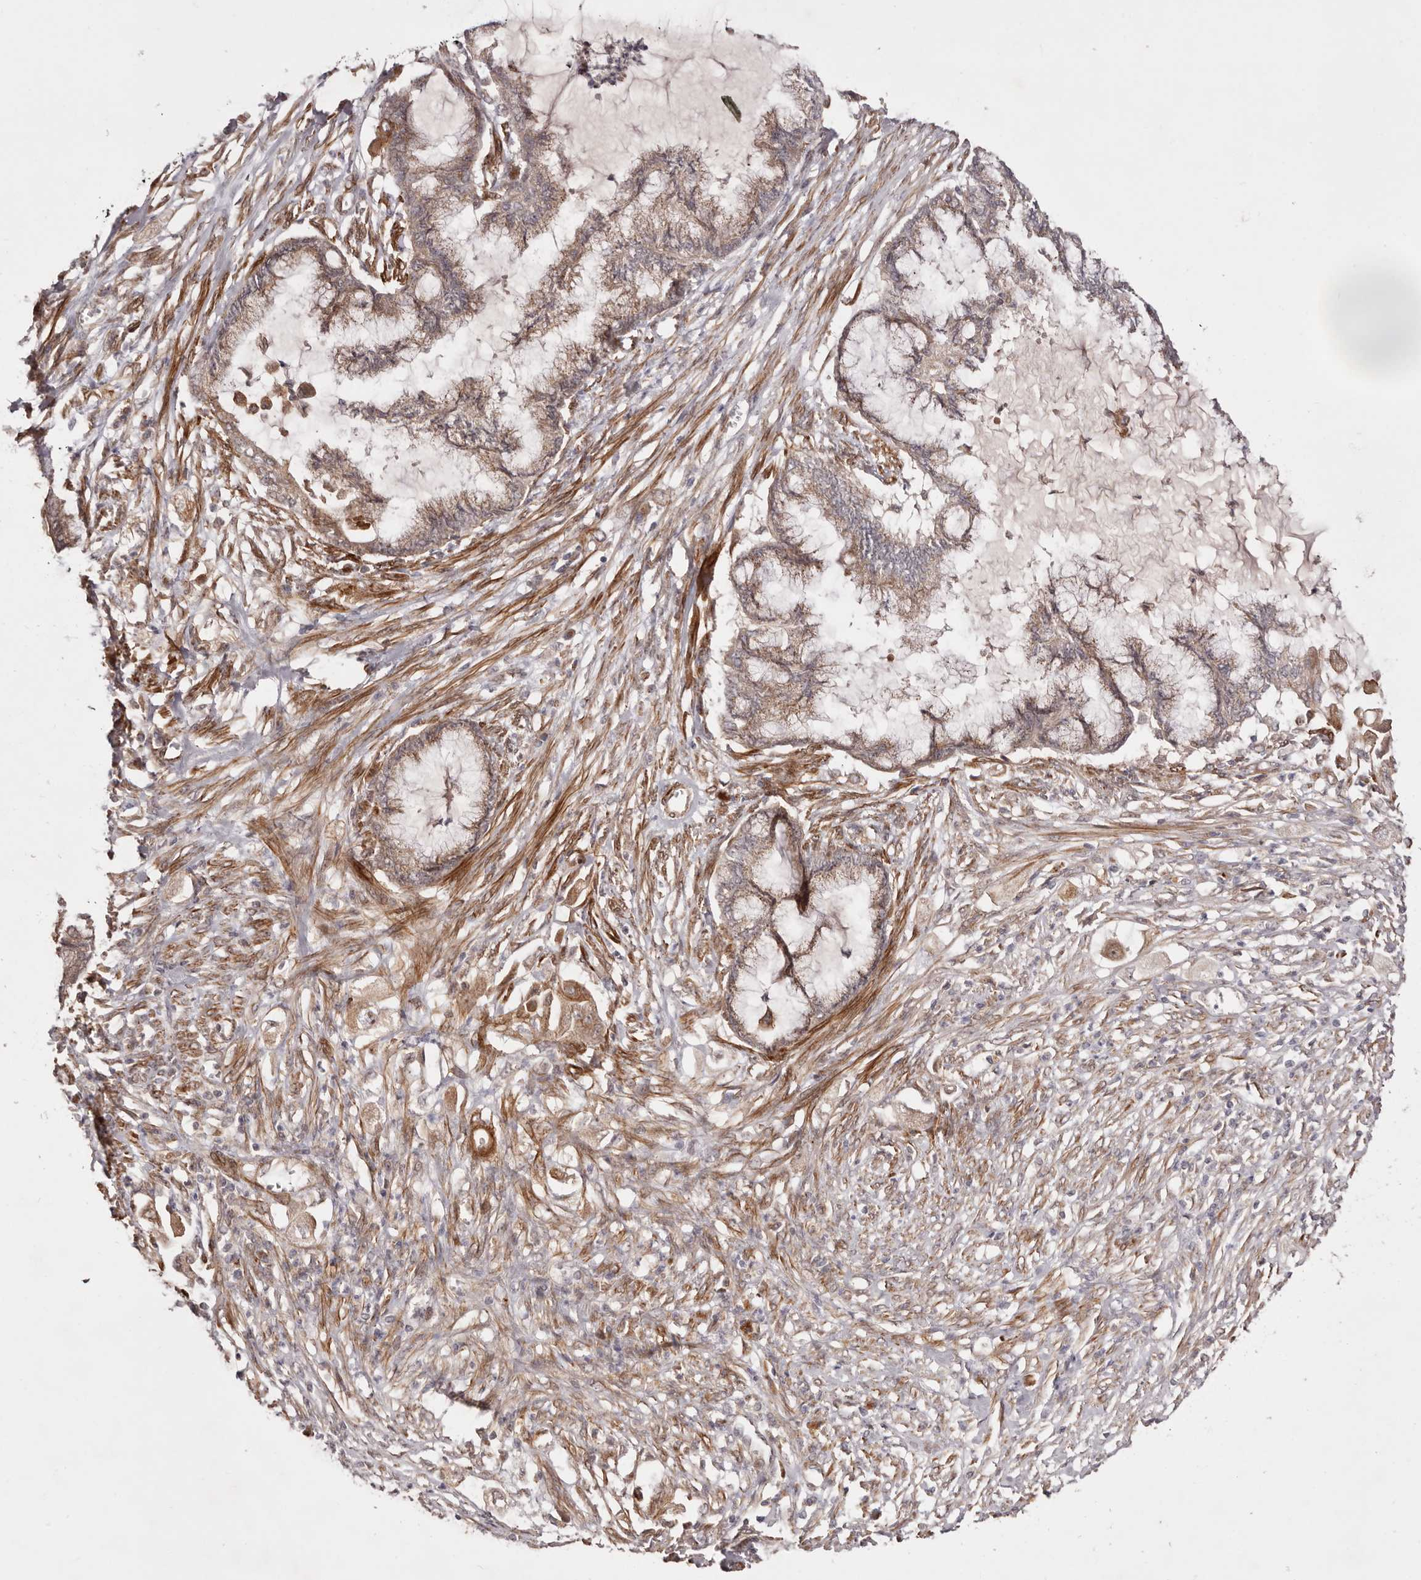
{"staining": {"intensity": "moderate", "quantity": ">75%", "location": "cytoplasmic/membranous"}, "tissue": "endometrial cancer", "cell_type": "Tumor cells", "image_type": "cancer", "snomed": [{"axis": "morphology", "description": "Adenocarcinoma, NOS"}, {"axis": "topography", "description": "Endometrium"}], "caption": "A histopathology image of endometrial adenocarcinoma stained for a protein demonstrates moderate cytoplasmic/membranous brown staining in tumor cells.", "gene": "MICAL2", "patient": {"sex": "female", "age": 86}}